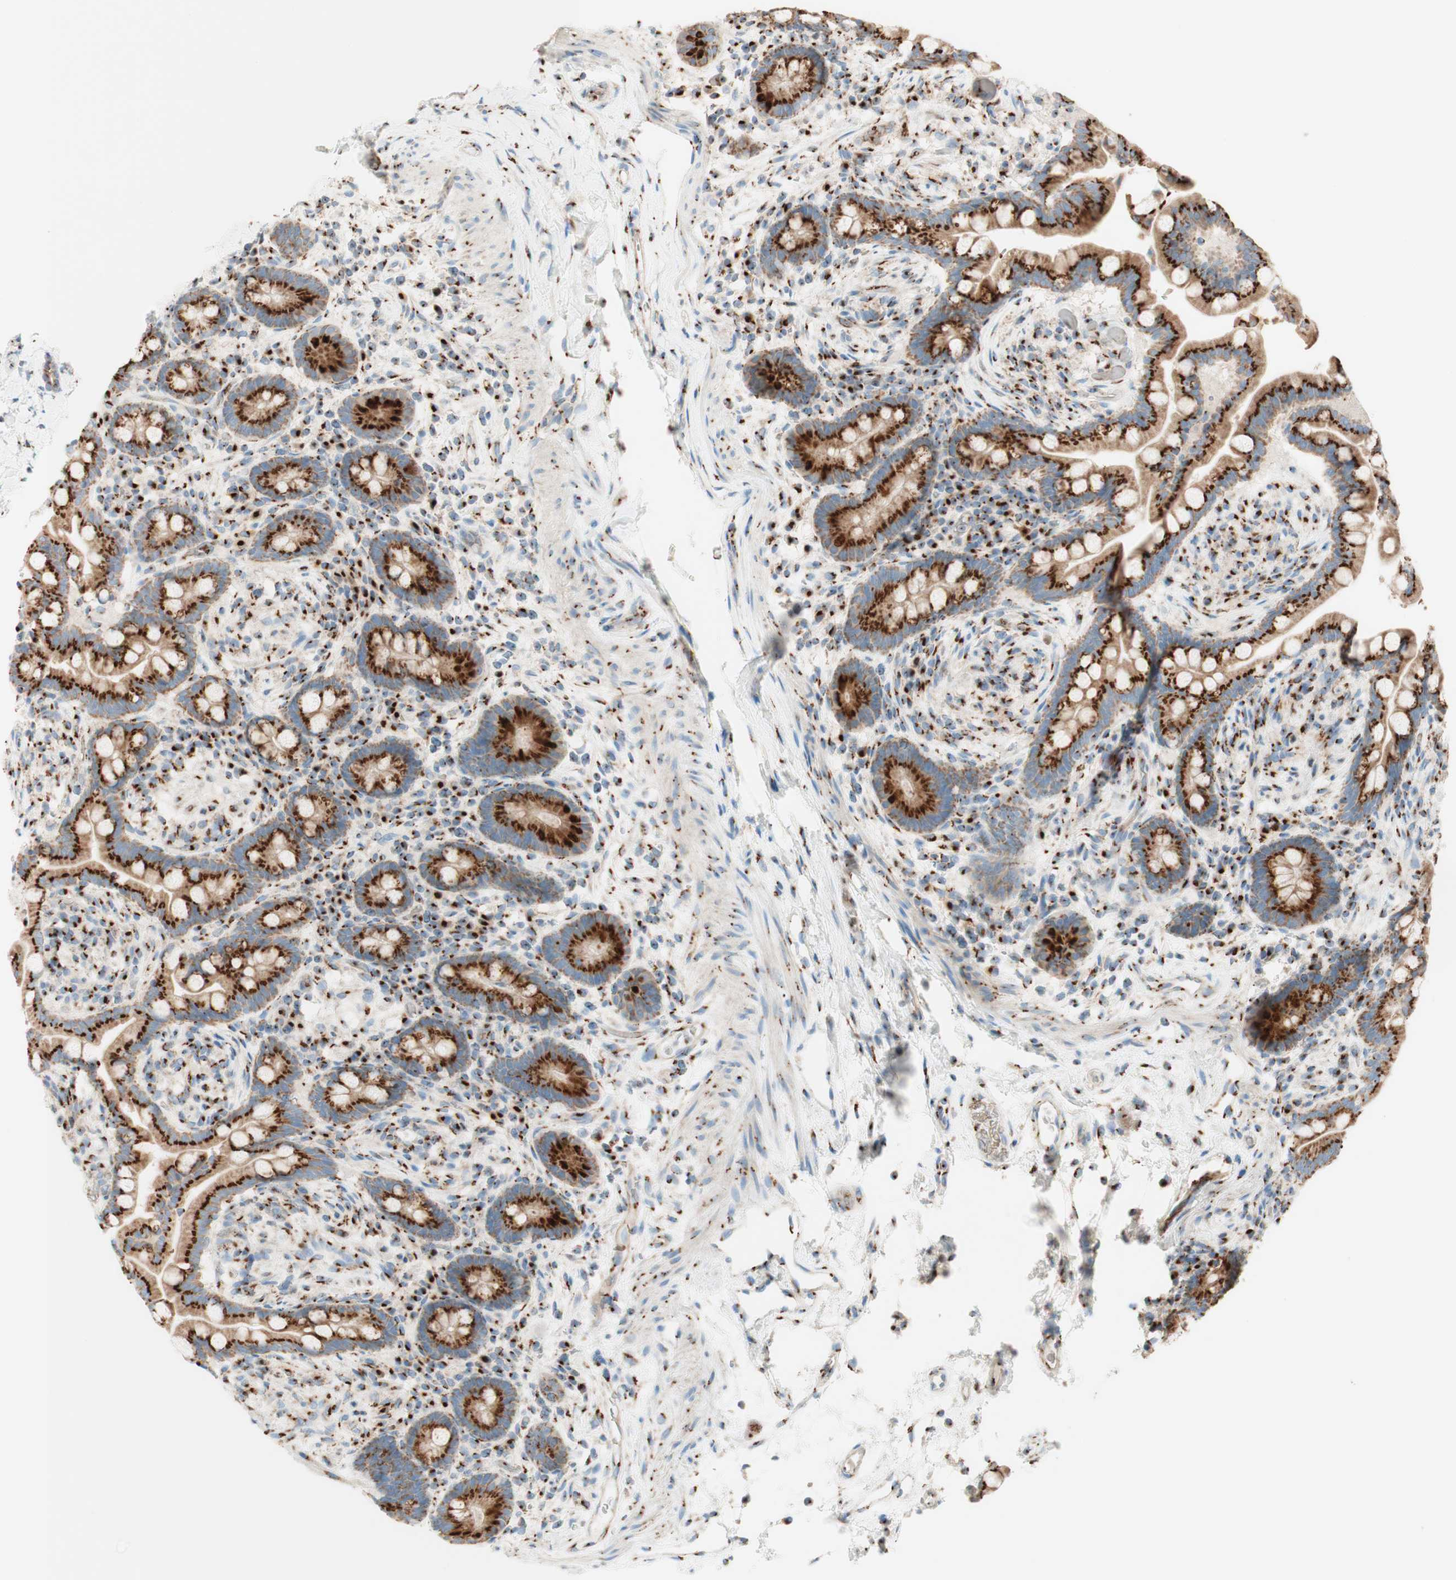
{"staining": {"intensity": "moderate", "quantity": "25%-75%", "location": "cytoplasmic/membranous"}, "tissue": "colon", "cell_type": "Endothelial cells", "image_type": "normal", "snomed": [{"axis": "morphology", "description": "Normal tissue, NOS"}, {"axis": "topography", "description": "Colon"}], "caption": "Endothelial cells display medium levels of moderate cytoplasmic/membranous staining in about 25%-75% of cells in benign colon.", "gene": "GOLGB1", "patient": {"sex": "male", "age": 73}}